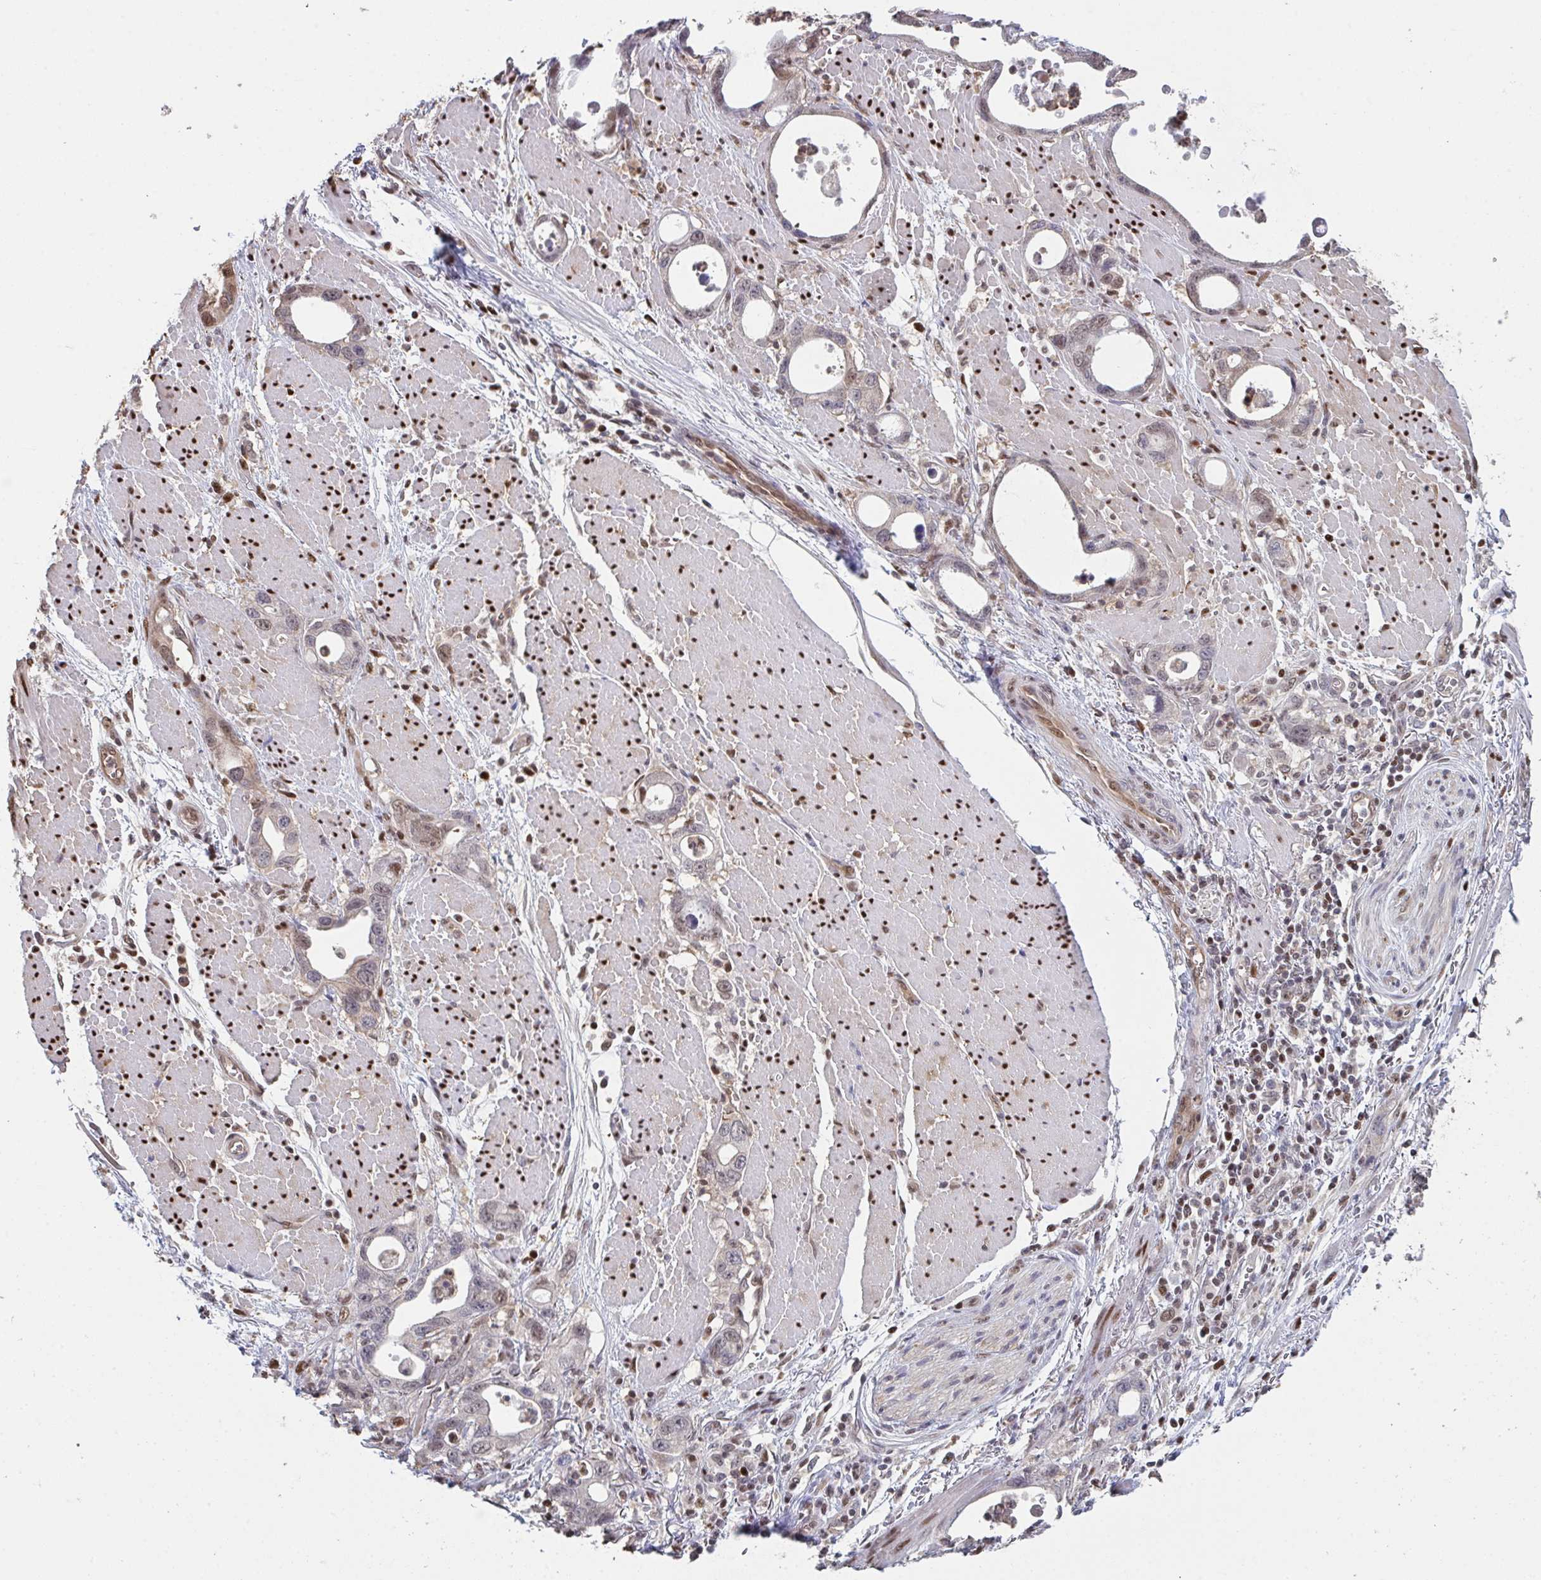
{"staining": {"intensity": "moderate", "quantity": "25%-75%", "location": "nuclear"}, "tissue": "stomach cancer", "cell_type": "Tumor cells", "image_type": "cancer", "snomed": [{"axis": "morphology", "description": "Adenocarcinoma, NOS"}, {"axis": "topography", "description": "Stomach, upper"}], "caption": "Immunohistochemical staining of human stomach cancer displays medium levels of moderate nuclear expression in about 25%-75% of tumor cells. (DAB IHC, brown staining for protein, blue staining for nuclei).", "gene": "ACD", "patient": {"sex": "male", "age": 74}}